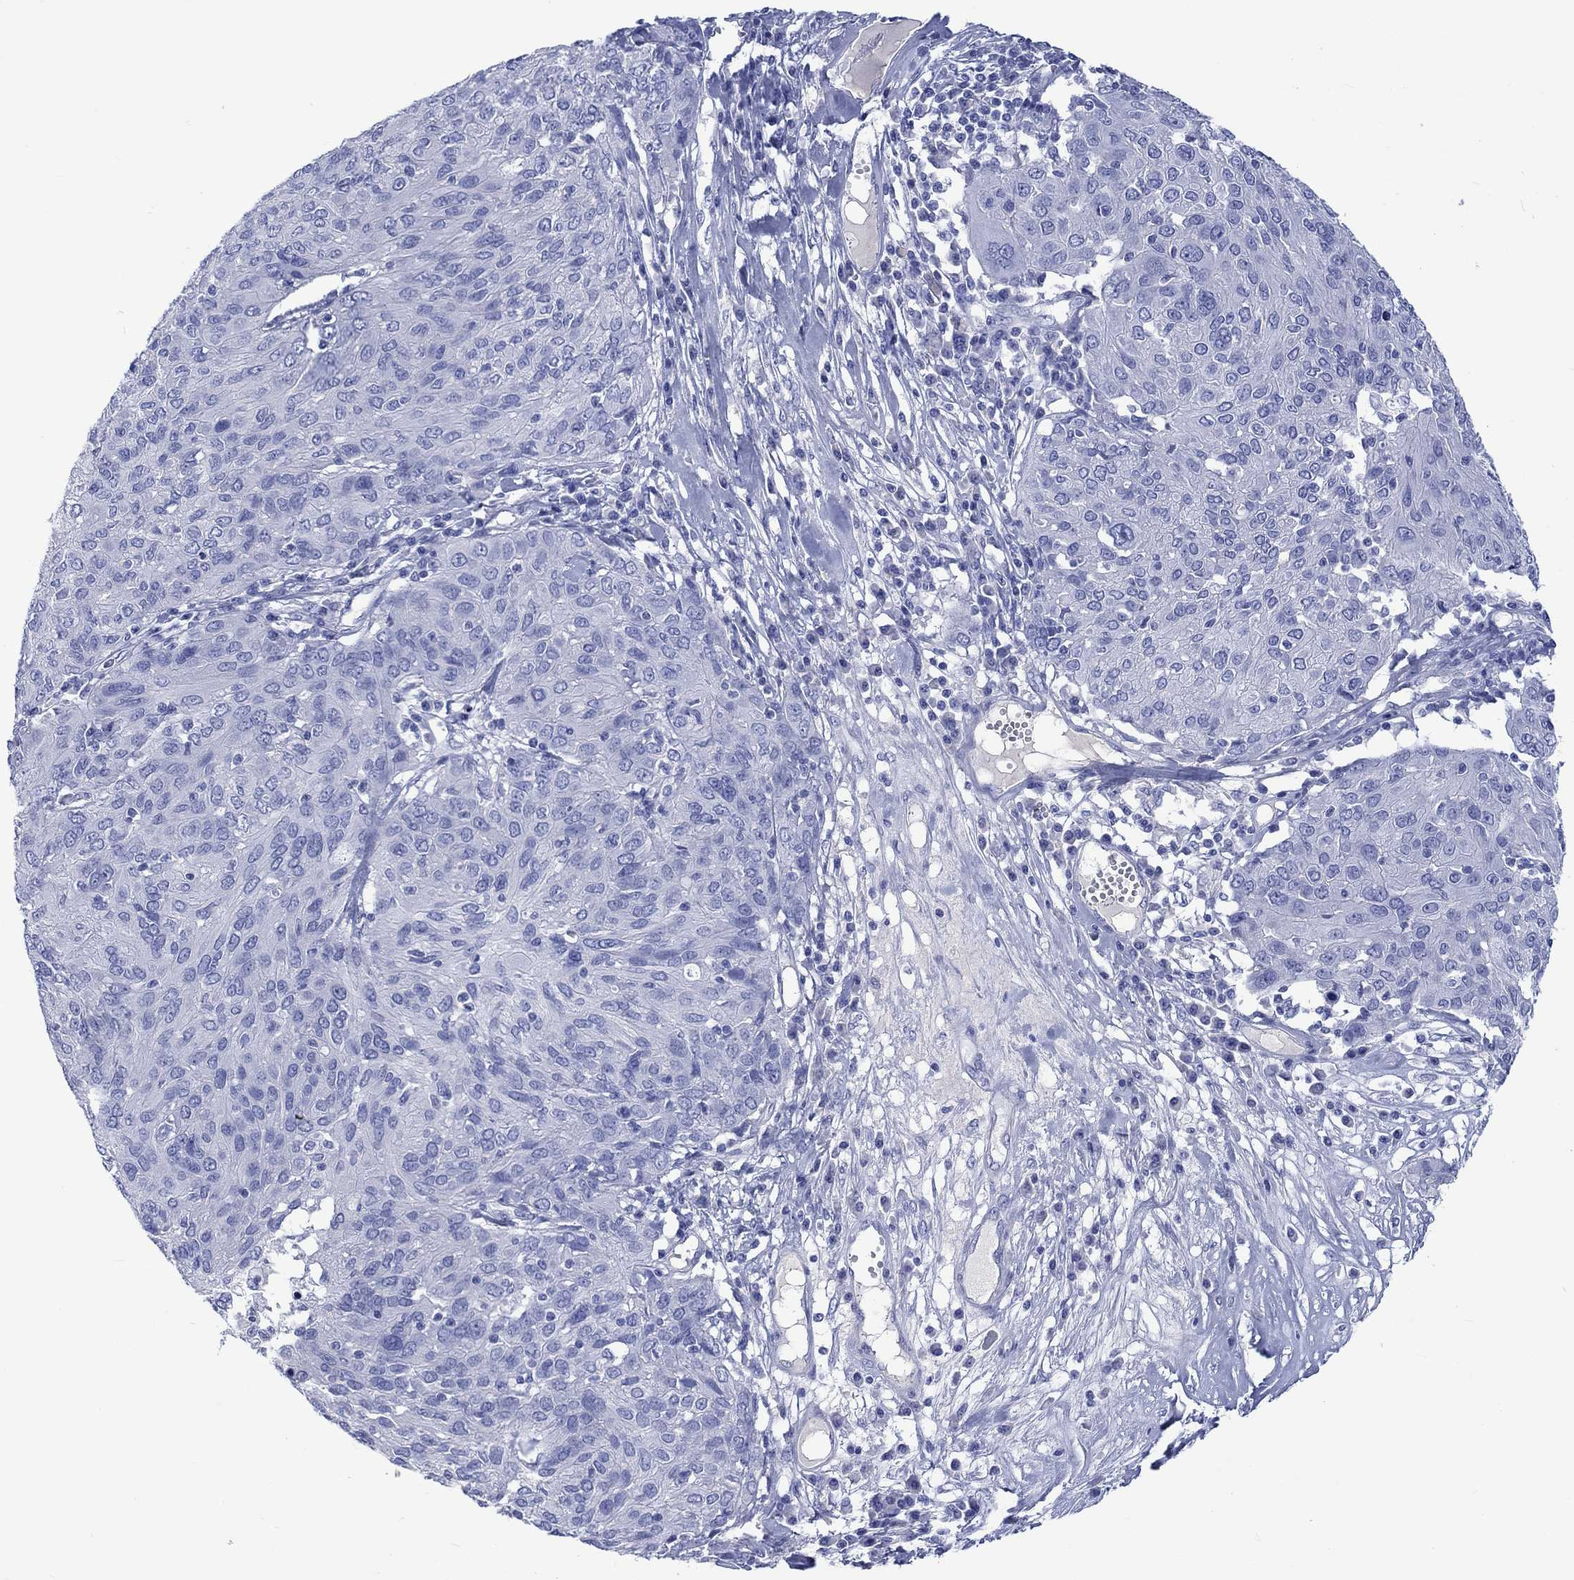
{"staining": {"intensity": "negative", "quantity": "none", "location": "none"}, "tissue": "ovarian cancer", "cell_type": "Tumor cells", "image_type": "cancer", "snomed": [{"axis": "morphology", "description": "Carcinoma, endometroid"}, {"axis": "topography", "description": "Ovary"}], "caption": "This is an immunohistochemistry (IHC) micrograph of ovarian cancer. There is no staining in tumor cells.", "gene": "CACNG3", "patient": {"sex": "female", "age": 50}}